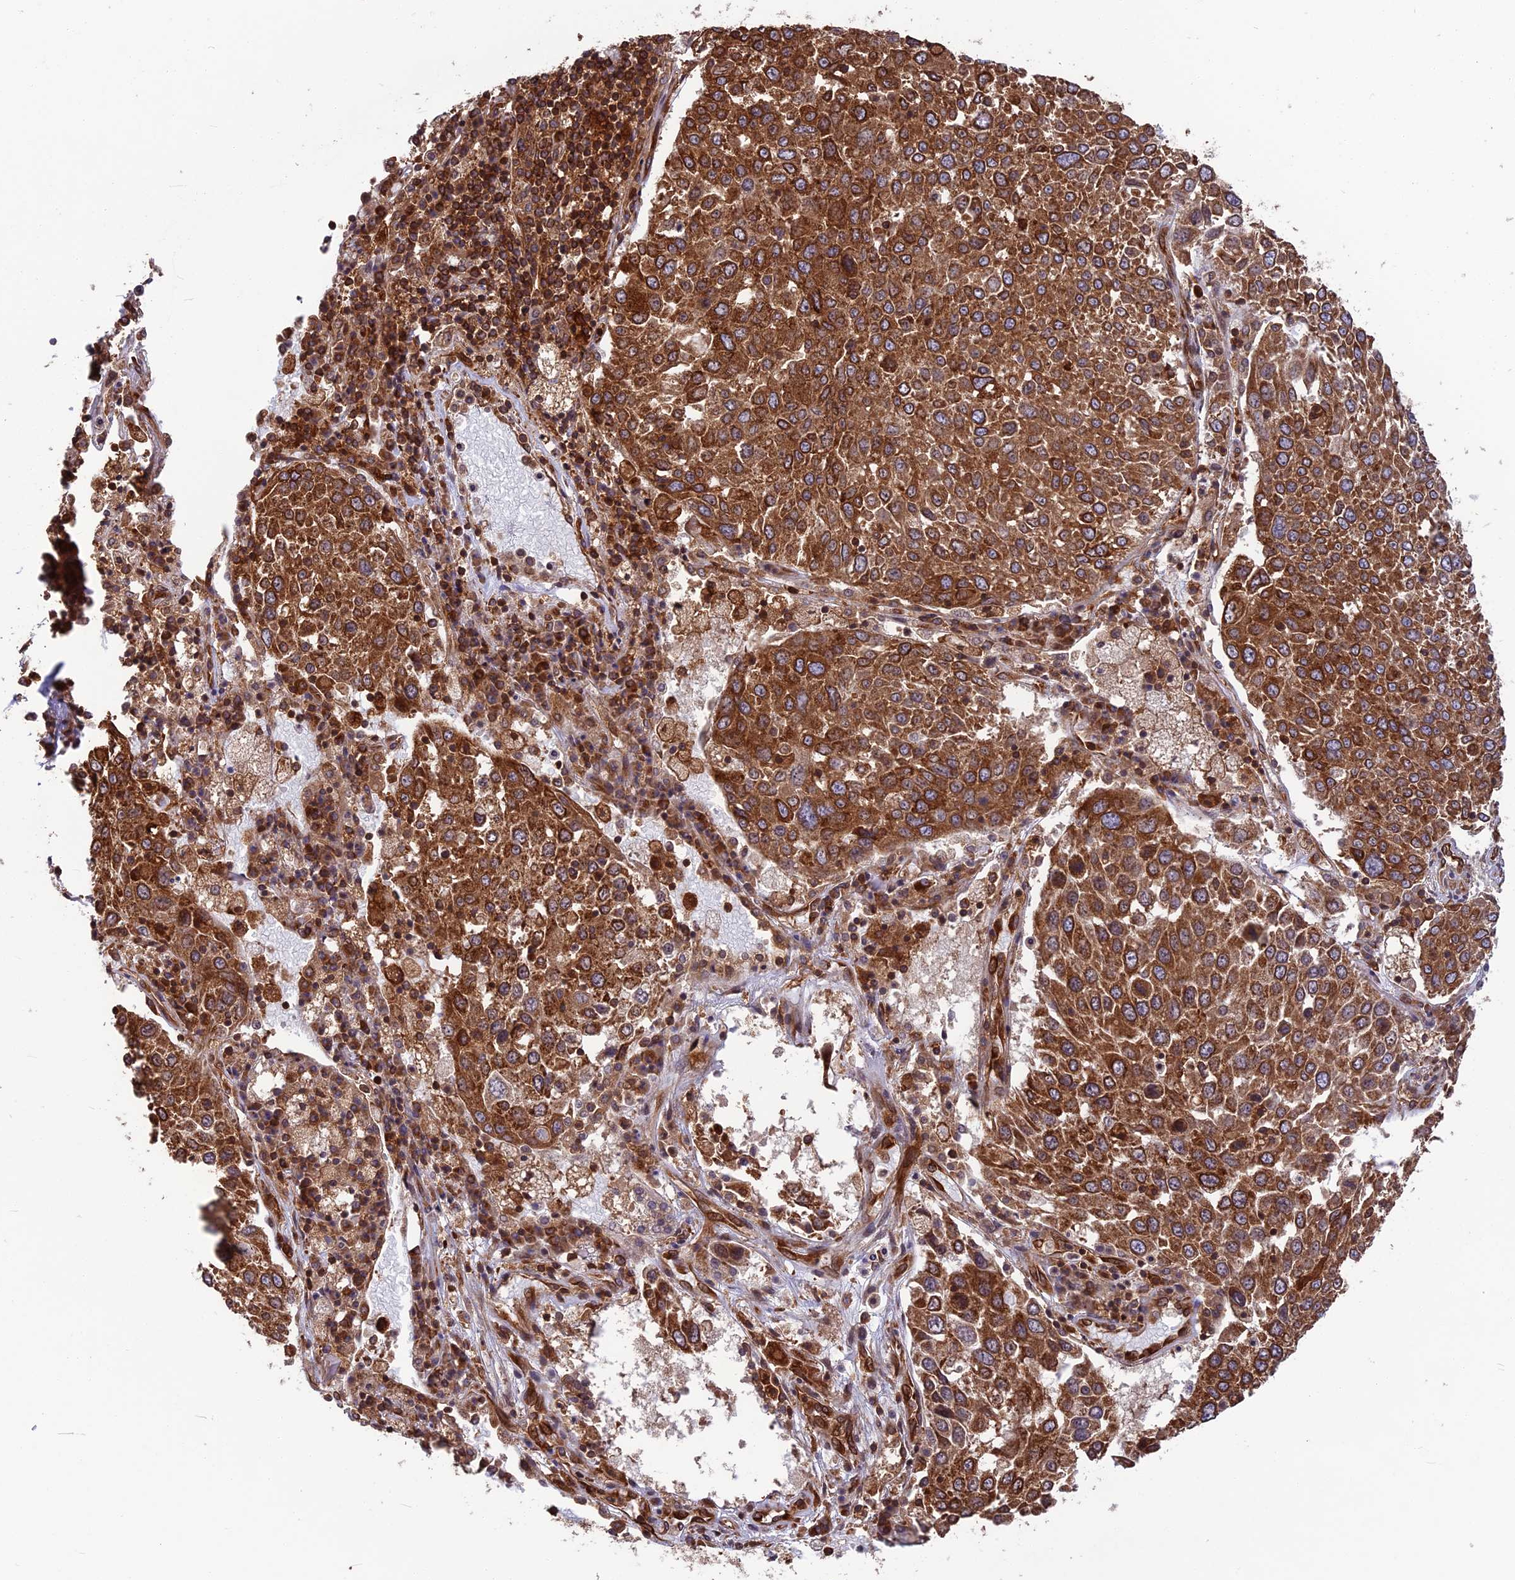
{"staining": {"intensity": "strong", "quantity": ">75%", "location": "cytoplasmic/membranous"}, "tissue": "lung cancer", "cell_type": "Tumor cells", "image_type": "cancer", "snomed": [{"axis": "morphology", "description": "Squamous cell carcinoma, NOS"}, {"axis": "topography", "description": "Lung"}], "caption": "This histopathology image reveals immunohistochemistry (IHC) staining of human lung cancer, with high strong cytoplasmic/membranous expression in about >75% of tumor cells.", "gene": "WDR1", "patient": {"sex": "male", "age": 65}}